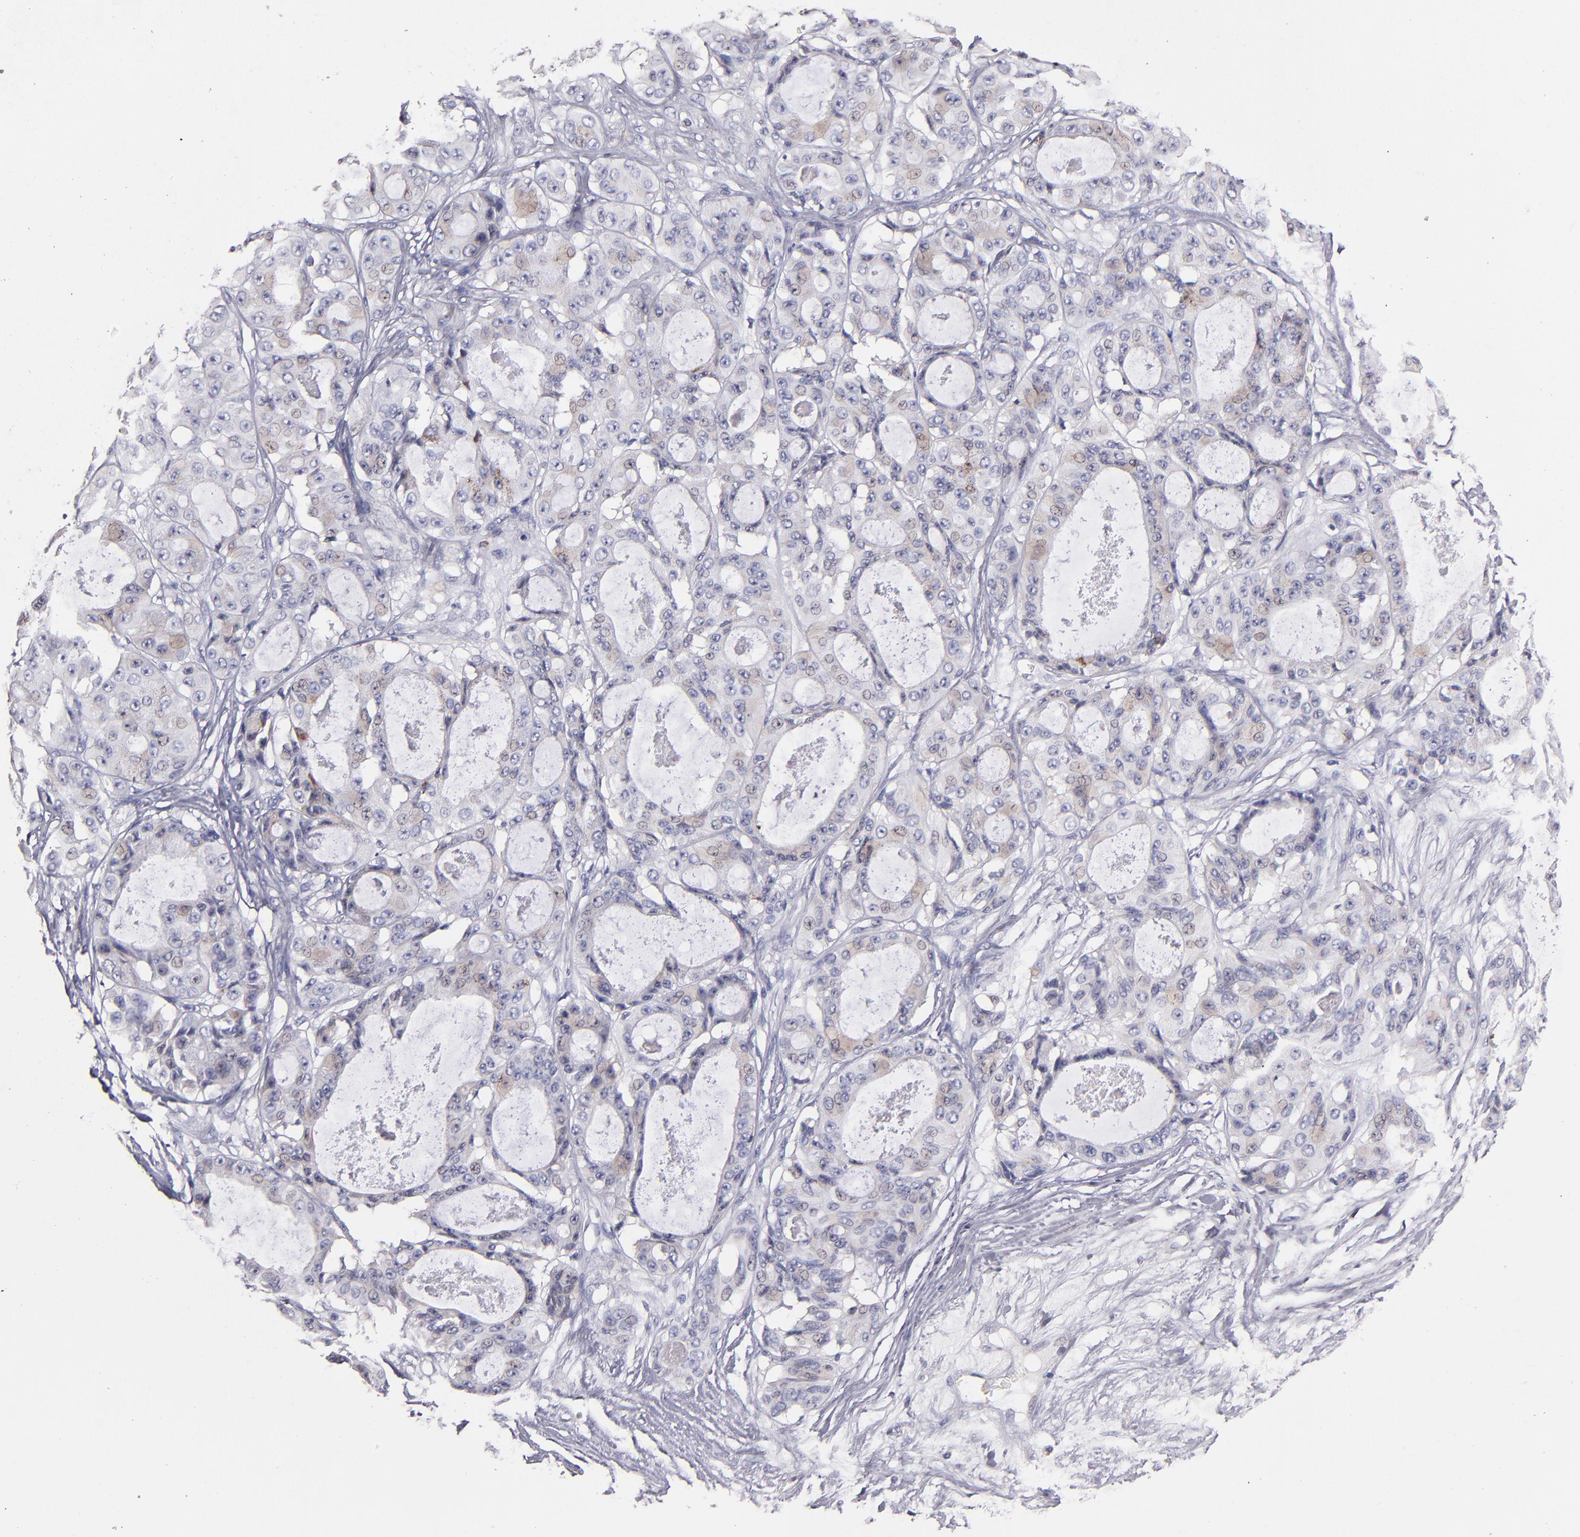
{"staining": {"intensity": "weak", "quantity": "<25%", "location": "cytoplasmic/membranous,nuclear"}, "tissue": "ovarian cancer", "cell_type": "Tumor cells", "image_type": "cancer", "snomed": [{"axis": "morphology", "description": "Carcinoma, endometroid"}, {"axis": "topography", "description": "Ovary"}], "caption": "Tumor cells are negative for brown protein staining in ovarian cancer (endometroid carcinoma).", "gene": "GLDC", "patient": {"sex": "female", "age": 61}}